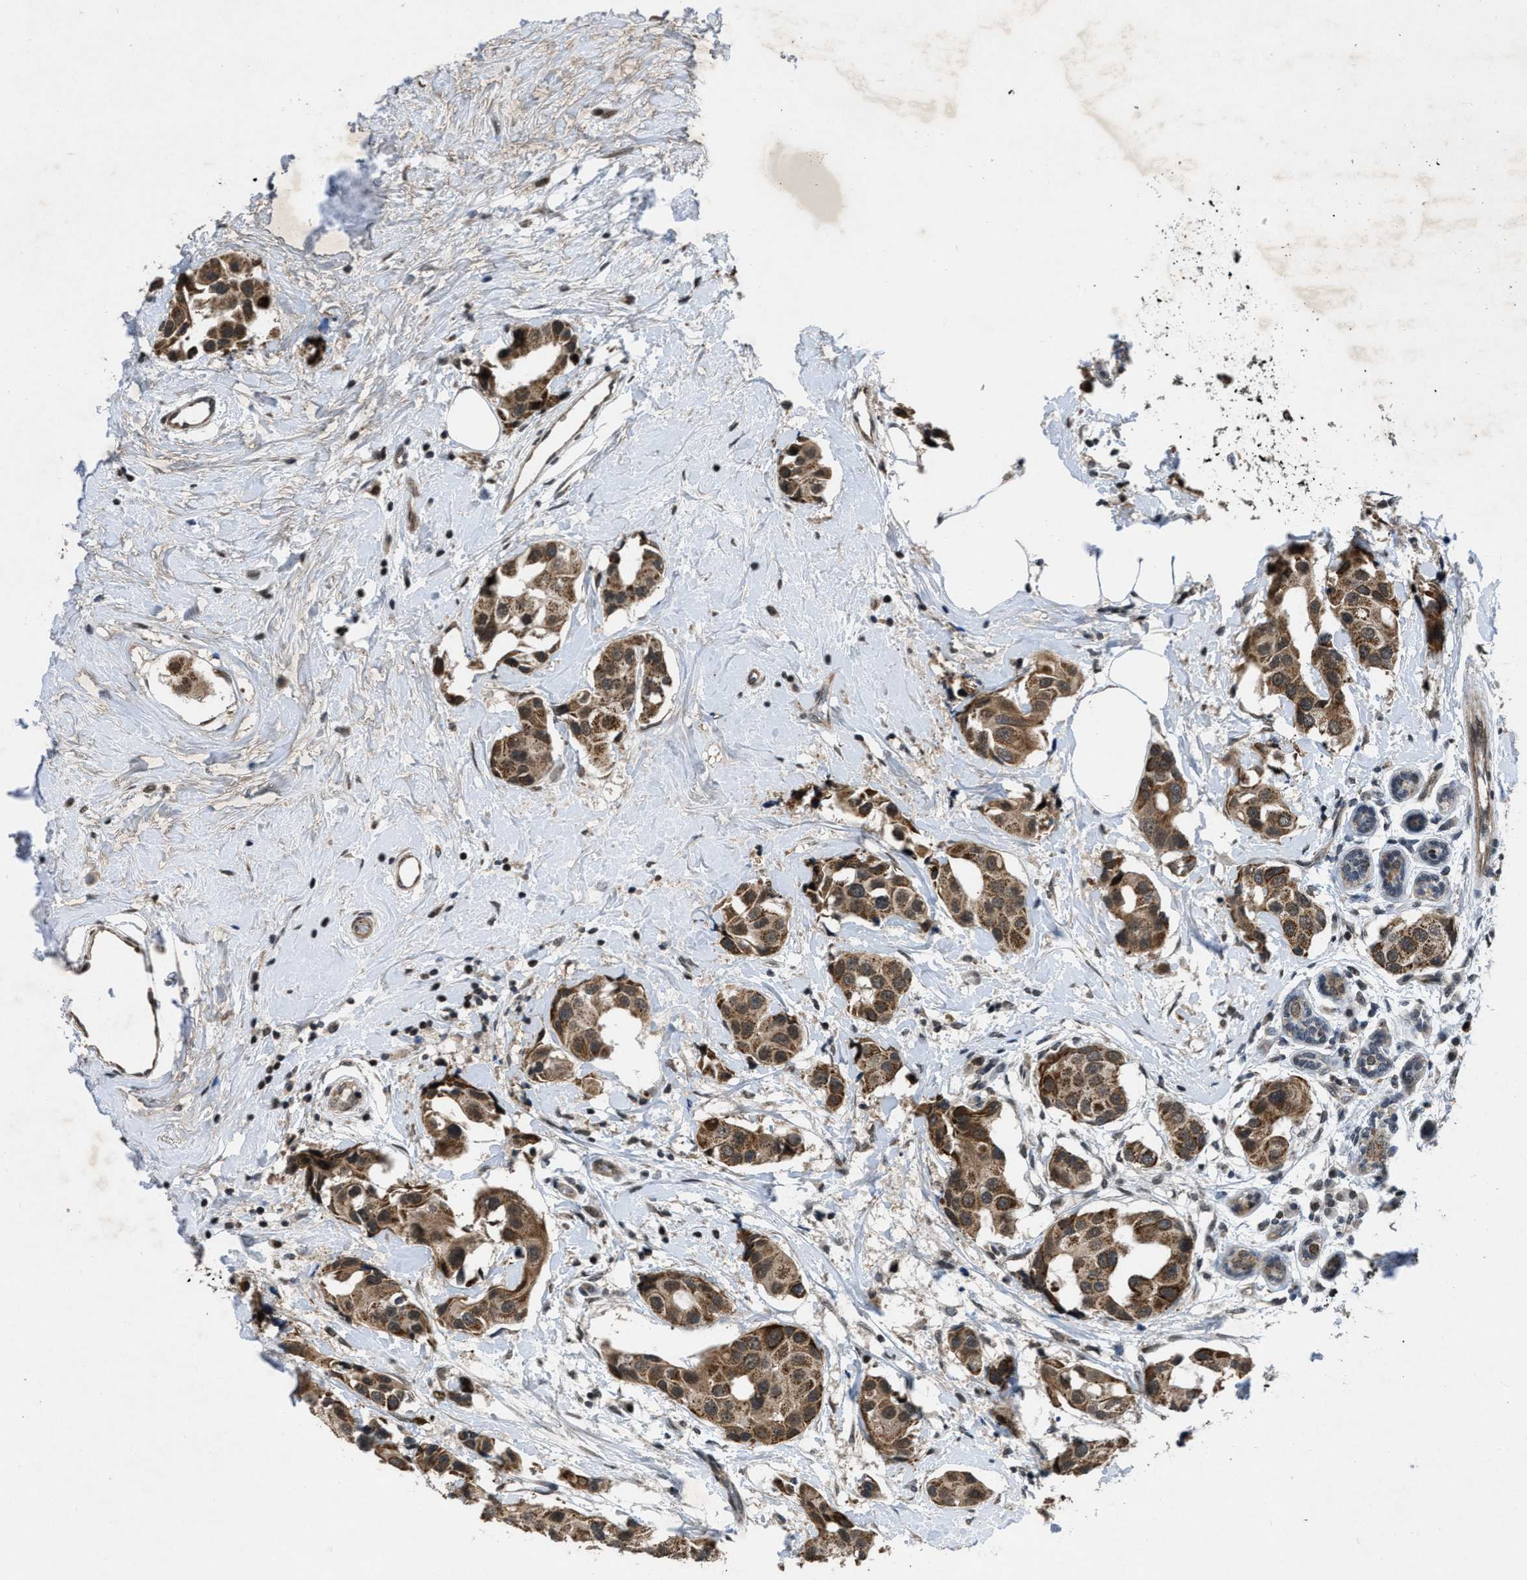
{"staining": {"intensity": "moderate", "quantity": ">75%", "location": "cytoplasmic/membranous,nuclear"}, "tissue": "breast cancer", "cell_type": "Tumor cells", "image_type": "cancer", "snomed": [{"axis": "morphology", "description": "Normal tissue, NOS"}, {"axis": "morphology", "description": "Duct carcinoma"}, {"axis": "topography", "description": "Breast"}], "caption": "Immunohistochemistry photomicrograph of human breast cancer stained for a protein (brown), which displays medium levels of moderate cytoplasmic/membranous and nuclear positivity in about >75% of tumor cells.", "gene": "ZNHIT1", "patient": {"sex": "female", "age": 39}}